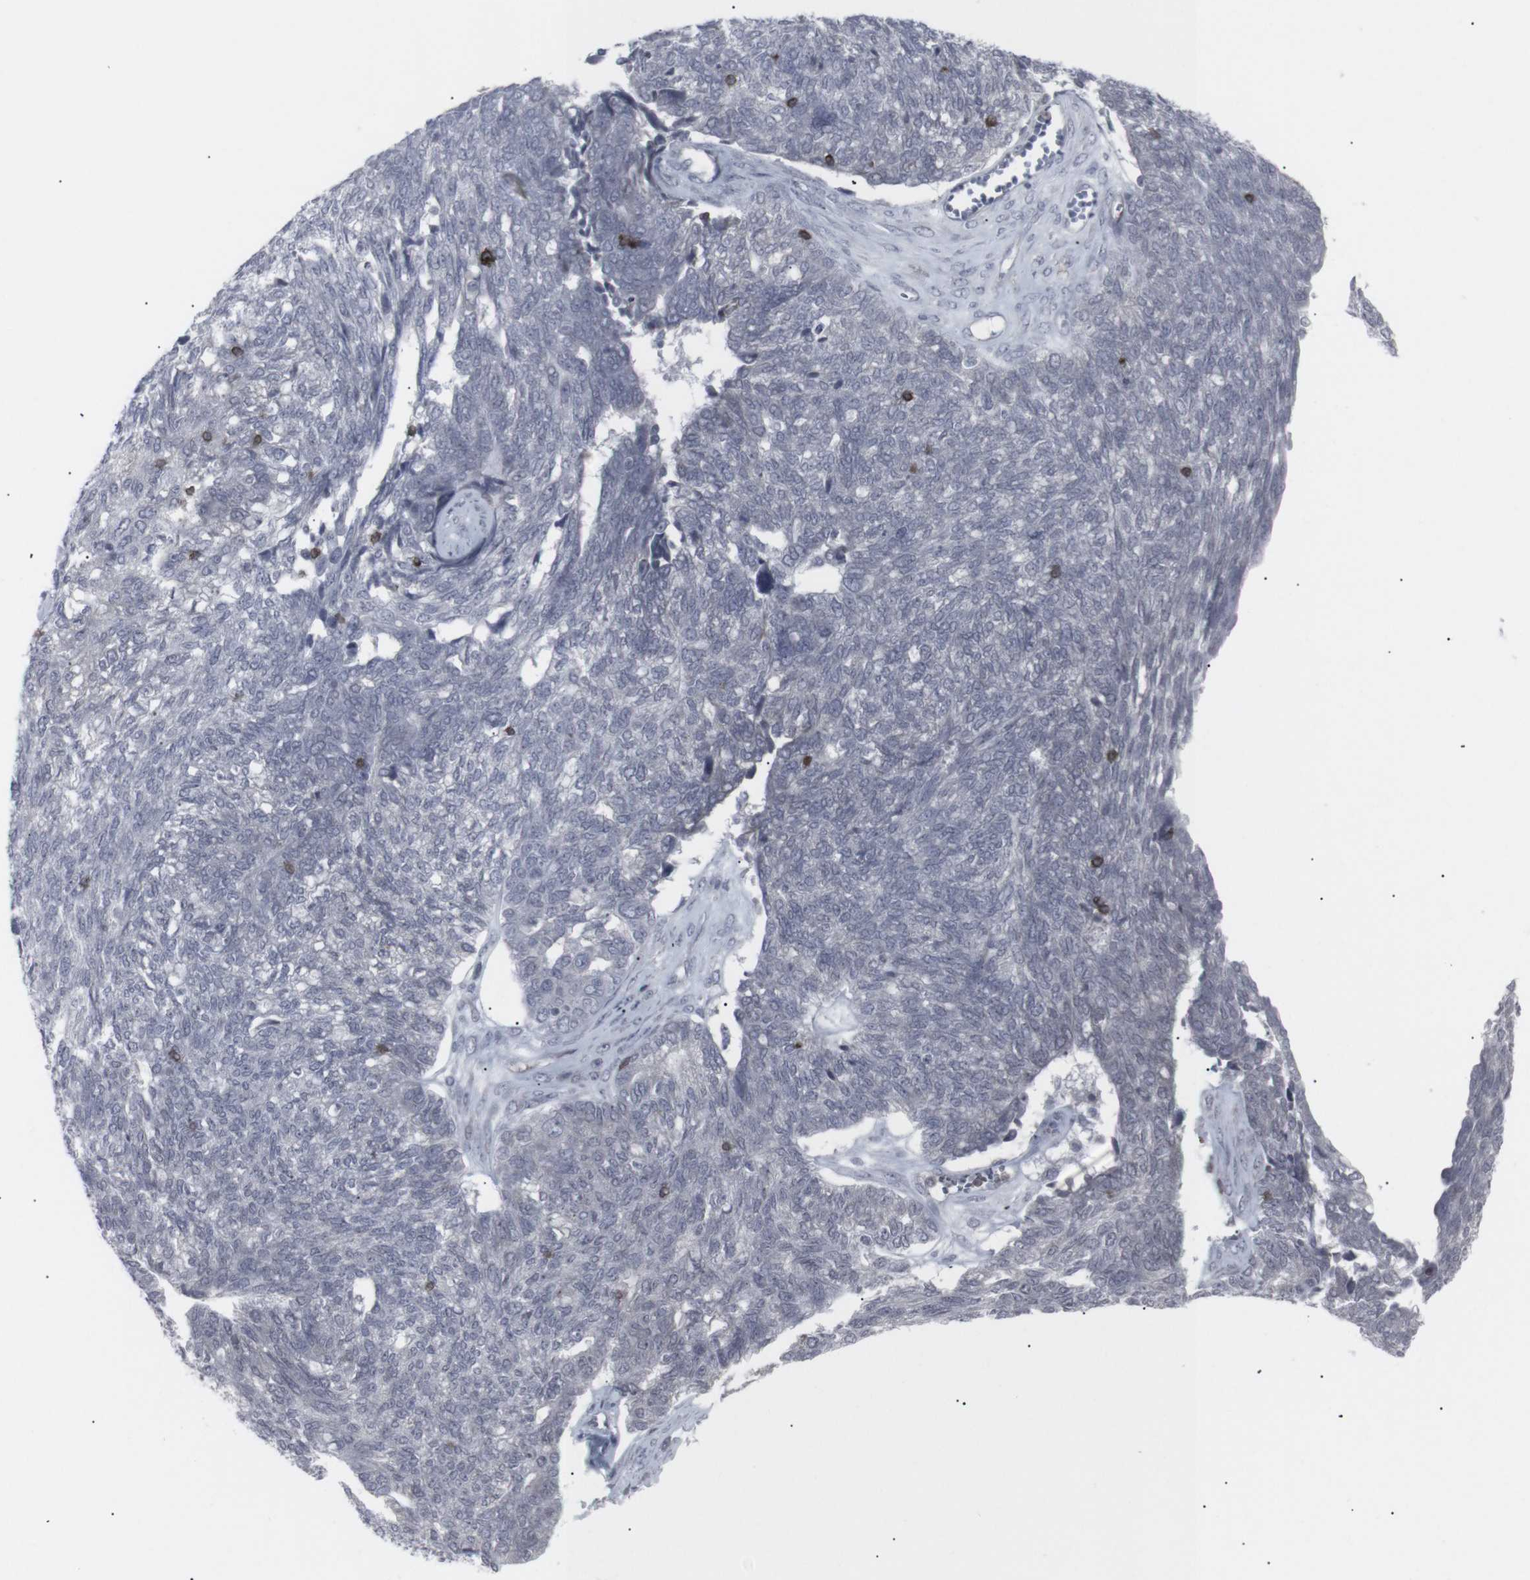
{"staining": {"intensity": "negative", "quantity": "none", "location": "none"}, "tissue": "ovarian cancer", "cell_type": "Tumor cells", "image_type": "cancer", "snomed": [{"axis": "morphology", "description": "Cystadenocarcinoma, serous, NOS"}, {"axis": "topography", "description": "Ovary"}], "caption": "IHC image of neoplastic tissue: human ovarian cancer (serous cystadenocarcinoma) stained with DAB shows no significant protein staining in tumor cells.", "gene": "APOBEC2", "patient": {"sex": "female", "age": 79}}